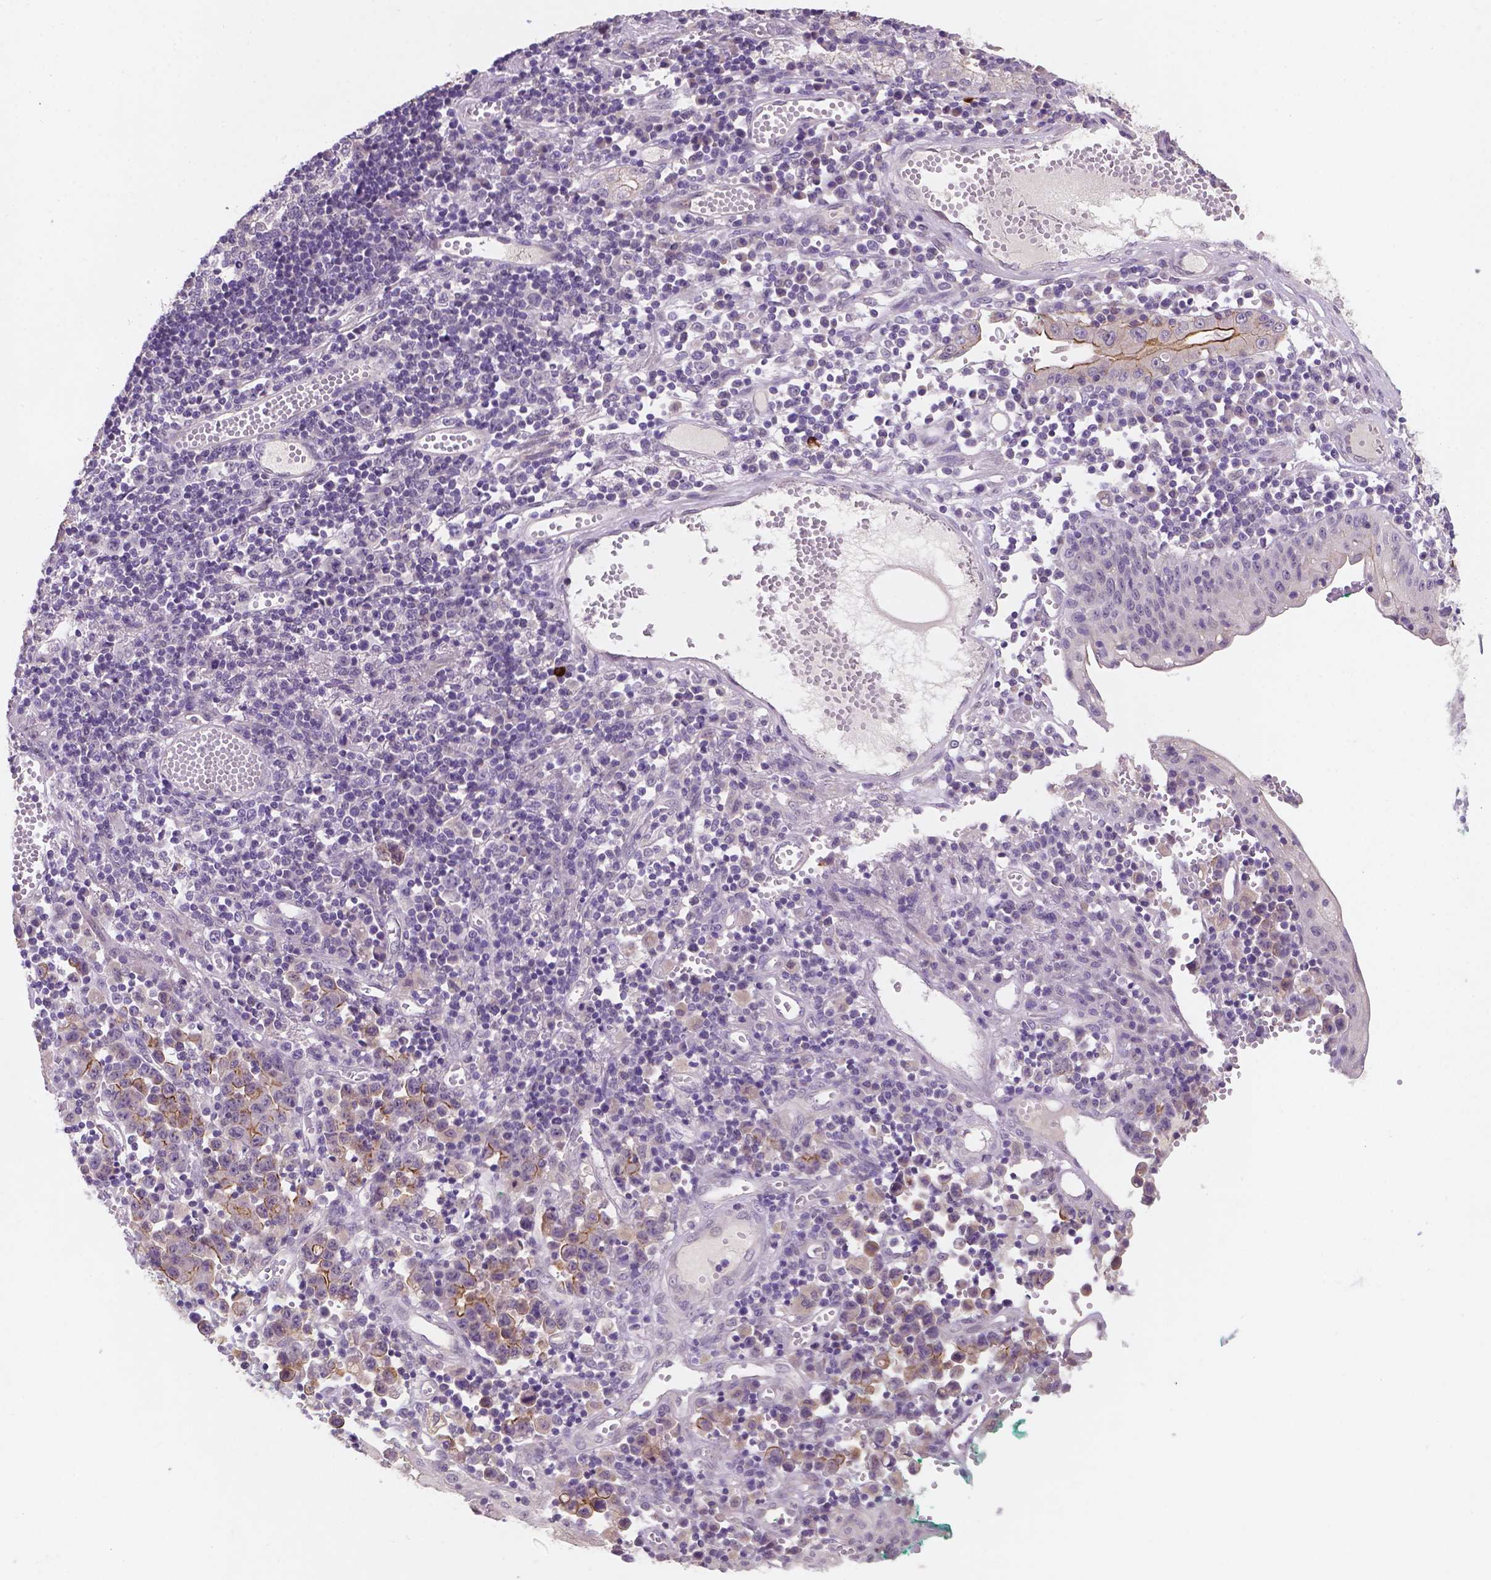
{"staining": {"intensity": "moderate", "quantity": "<25%", "location": "cytoplasmic/membranous"}, "tissue": "stomach cancer", "cell_type": "Tumor cells", "image_type": "cancer", "snomed": [{"axis": "morphology", "description": "Adenocarcinoma, NOS"}, {"axis": "topography", "description": "Stomach, upper"}], "caption": "A photomicrograph showing moderate cytoplasmic/membranous staining in about <25% of tumor cells in stomach adenocarcinoma, as visualized by brown immunohistochemical staining.", "gene": "GXYLT2", "patient": {"sex": "male", "age": 69}}